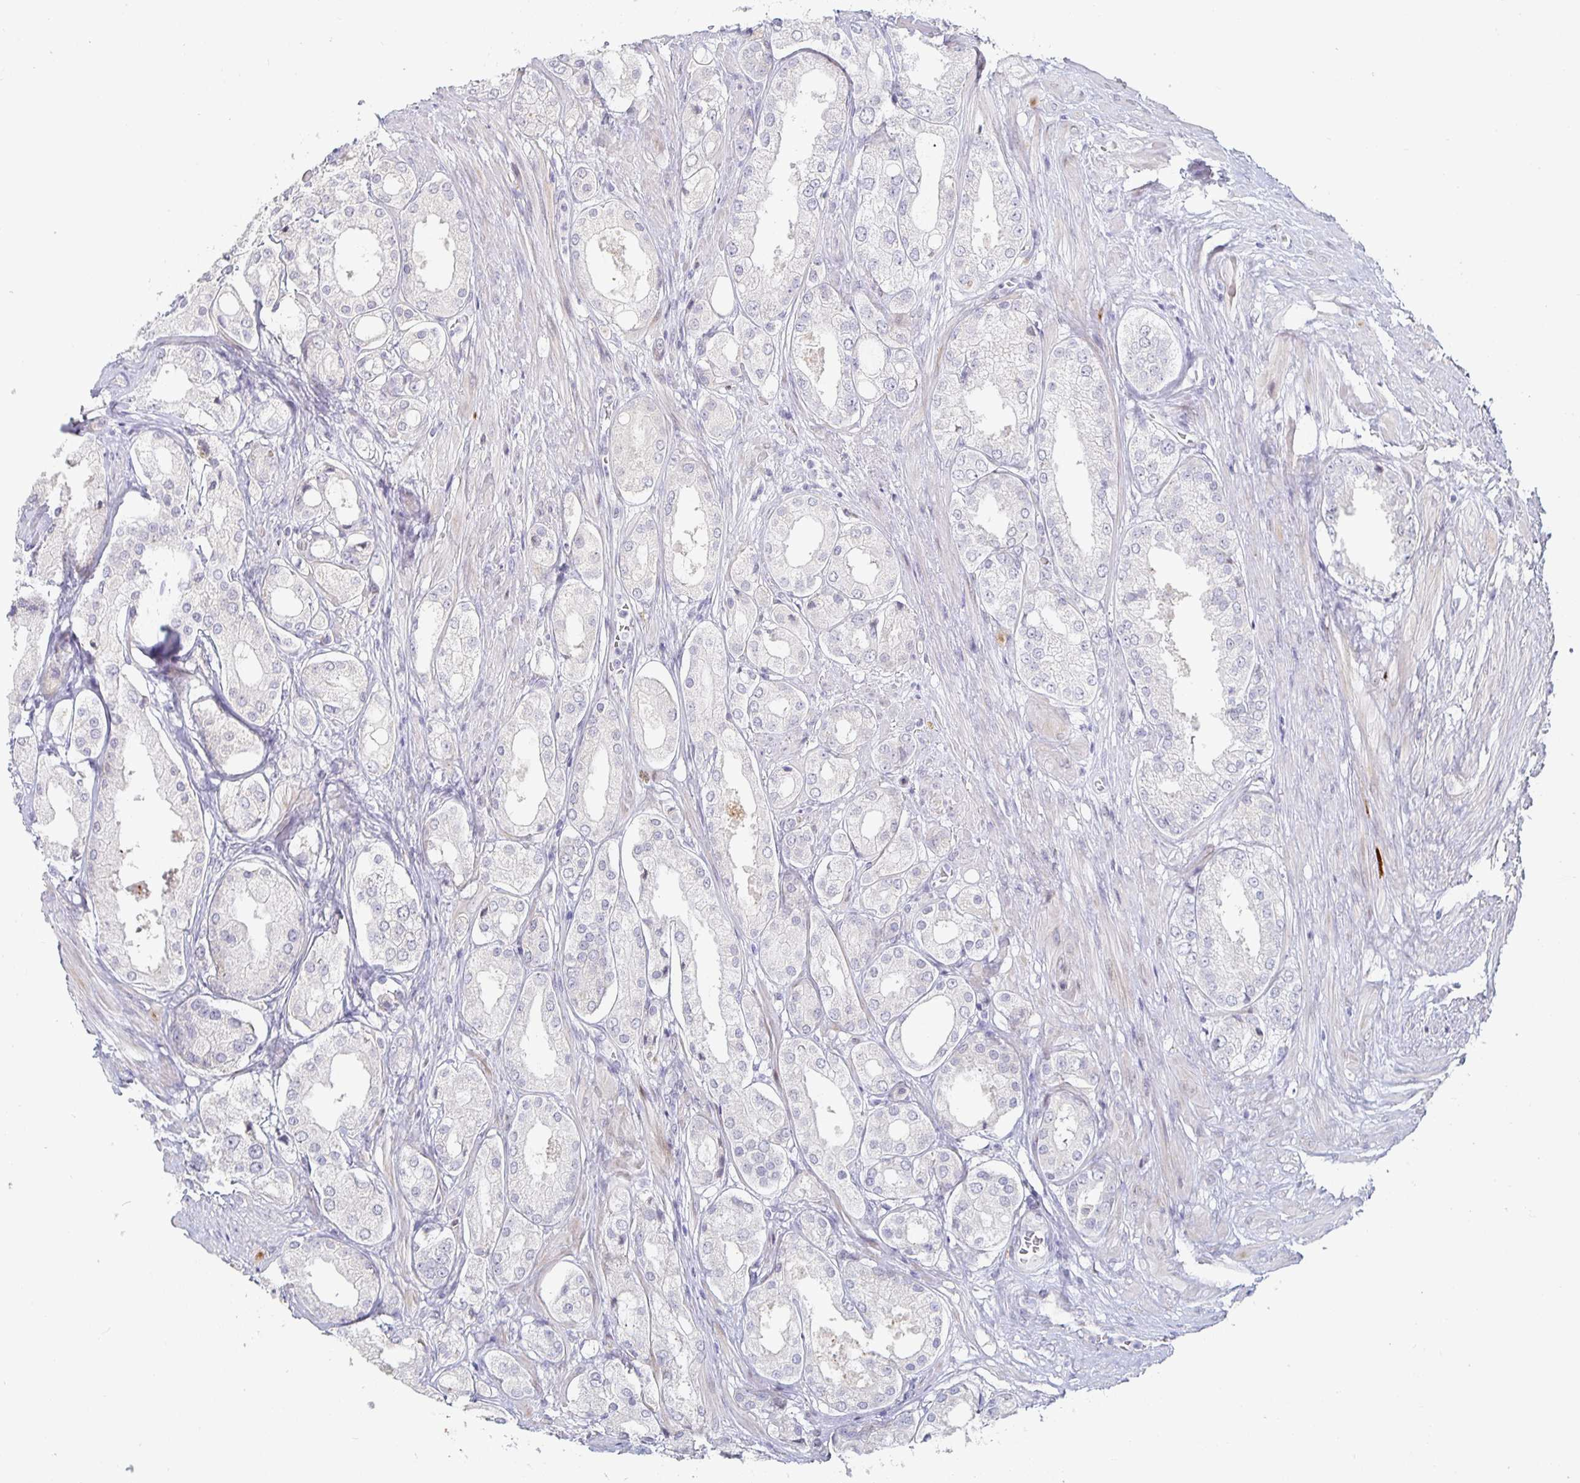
{"staining": {"intensity": "negative", "quantity": "none", "location": "none"}, "tissue": "prostate cancer", "cell_type": "Tumor cells", "image_type": "cancer", "snomed": [{"axis": "morphology", "description": "Adenocarcinoma, Low grade"}, {"axis": "topography", "description": "Prostate"}], "caption": "Immunohistochemistry (IHC) micrograph of neoplastic tissue: prostate cancer stained with DAB (3,3'-diaminobenzidine) demonstrates no significant protein positivity in tumor cells.", "gene": "S100G", "patient": {"sex": "male", "age": 68}}